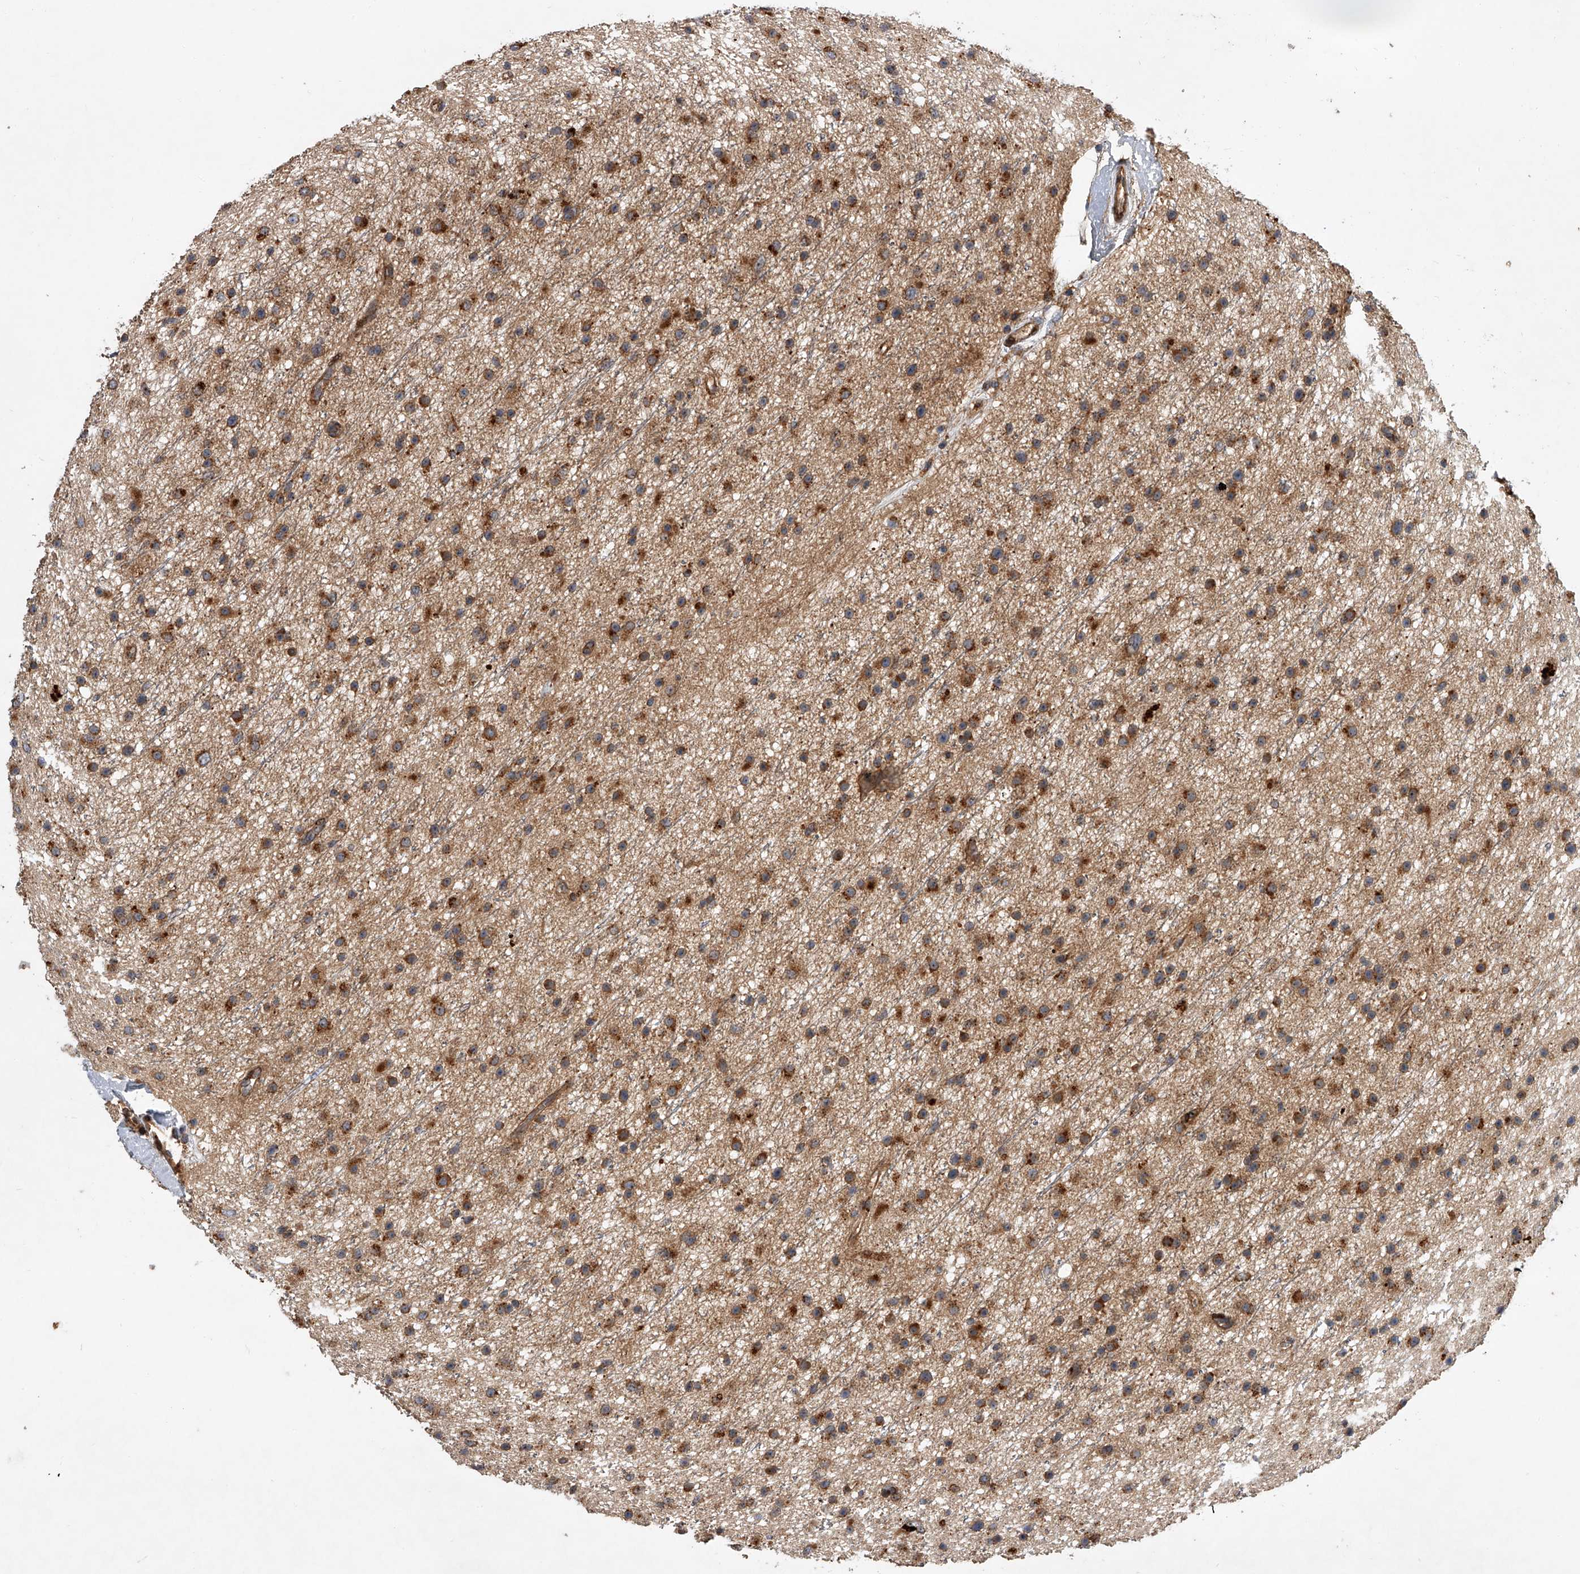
{"staining": {"intensity": "moderate", "quantity": ">75%", "location": "cytoplasmic/membranous"}, "tissue": "glioma", "cell_type": "Tumor cells", "image_type": "cancer", "snomed": [{"axis": "morphology", "description": "Glioma, malignant, Low grade"}, {"axis": "topography", "description": "Cerebral cortex"}], "caption": "Protein staining exhibits moderate cytoplasmic/membranous expression in approximately >75% of tumor cells in glioma.", "gene": "USP47", "patient": {"sex": "female", "age": 39}}